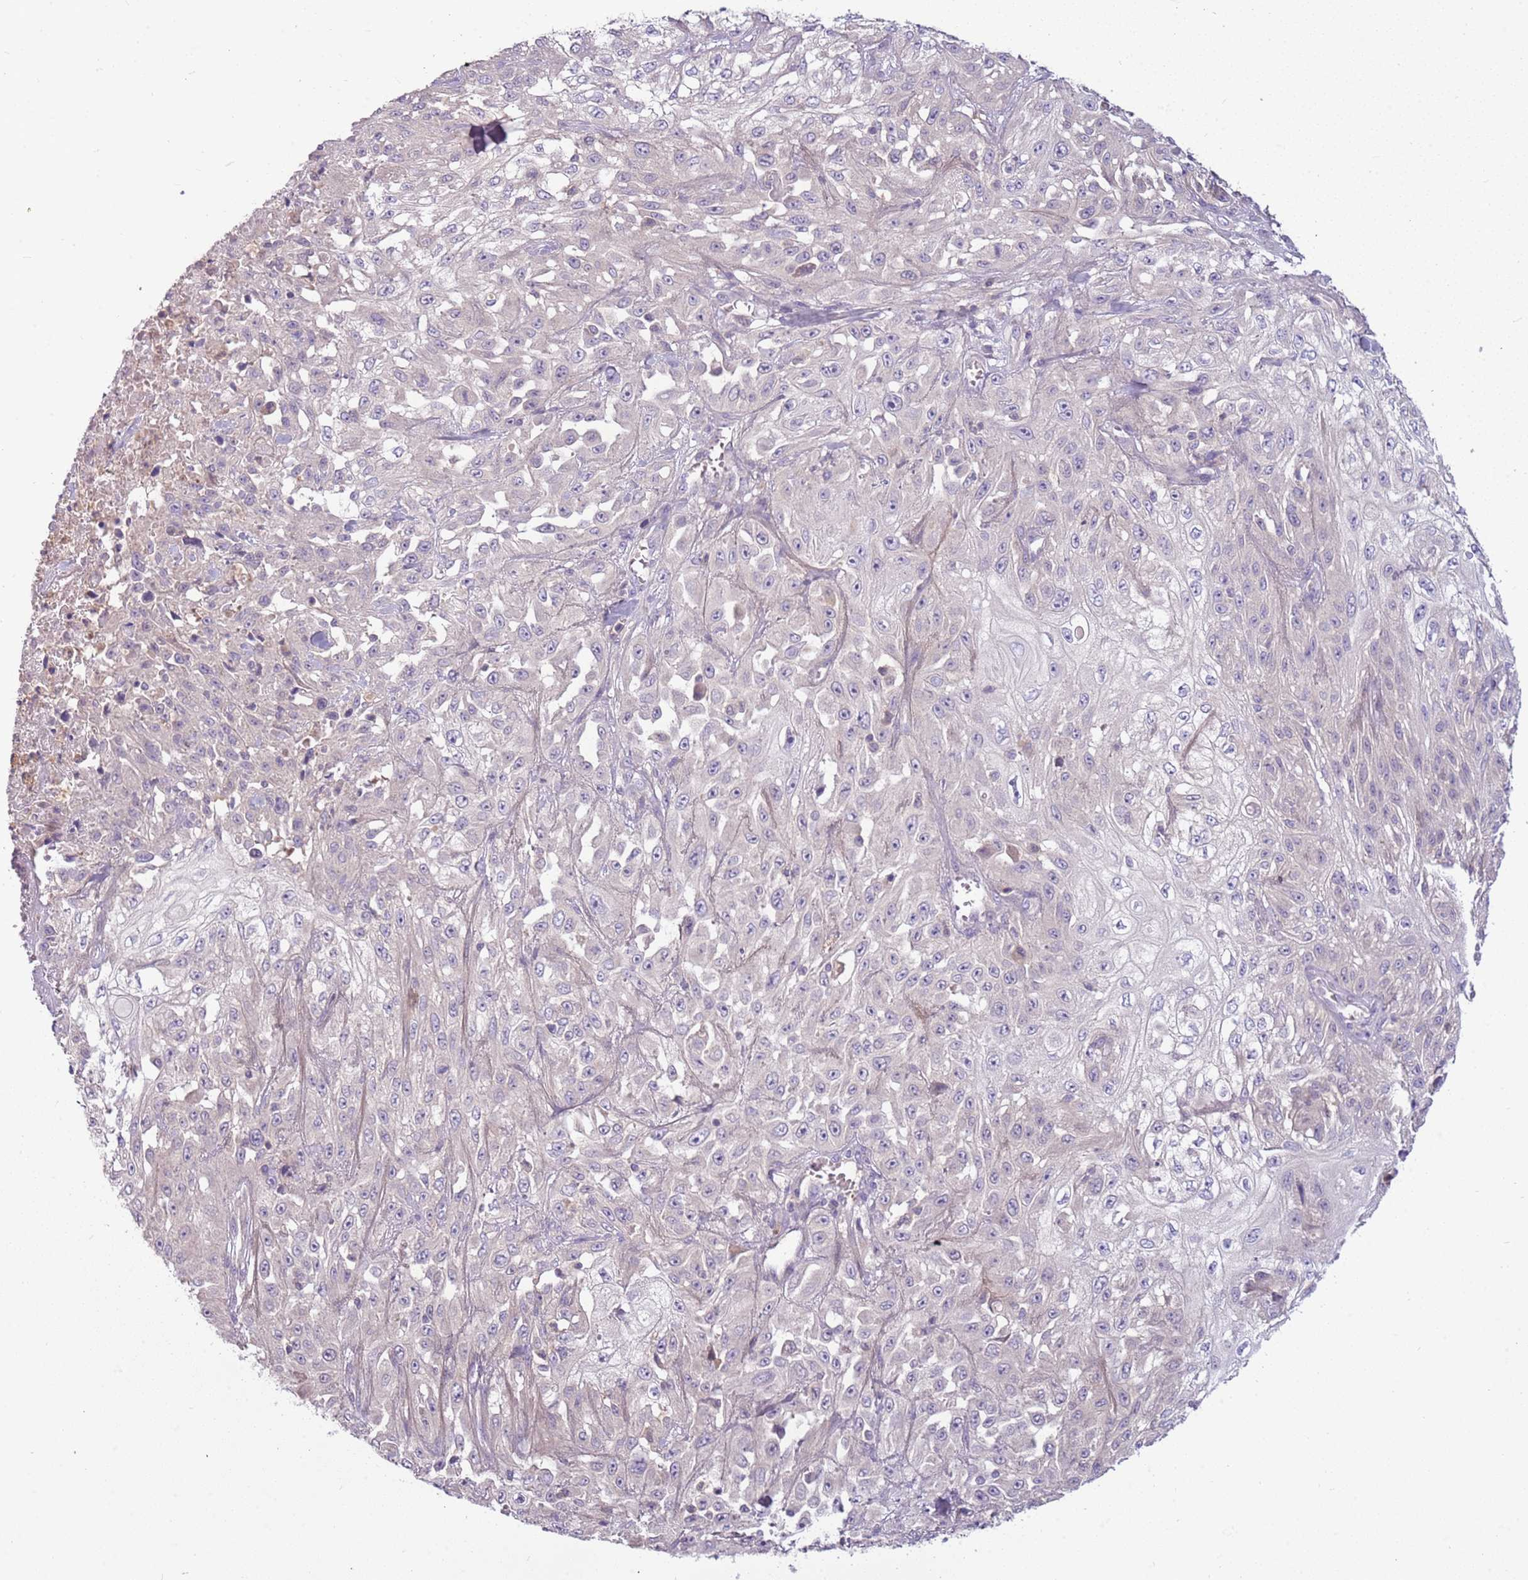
{"staining": {"intensity": "negative", "quantity": "none", "location": "none"}, "tissue": "skin cancer", "cell_type": "Tumor cells", "image_type": "cancer", "snomed": [{"axis": "morphology", "description": "Squamous cell carcinoma, NOS"}, {"axis": "morphology", "description": "Squamous cell carcinoma, metastatic, NOS"}, {"axis": "topography", "description": "Skin"}, {"axis": "topography", "description": "Lymph node"}], "caption": "Immunohistochemistry photomicrograph of neoplastic tissue: human skin cancer (metastatic squamous cell carcinoma) stained with DAB displays no significant protein positivity in tumor cells. The staining is performed using DAB brown chromogen with nuclei counter-stained in using hematoxylin.", "gene": "ARHGAP5", "patient": {"sex": "male", "age": 75}}